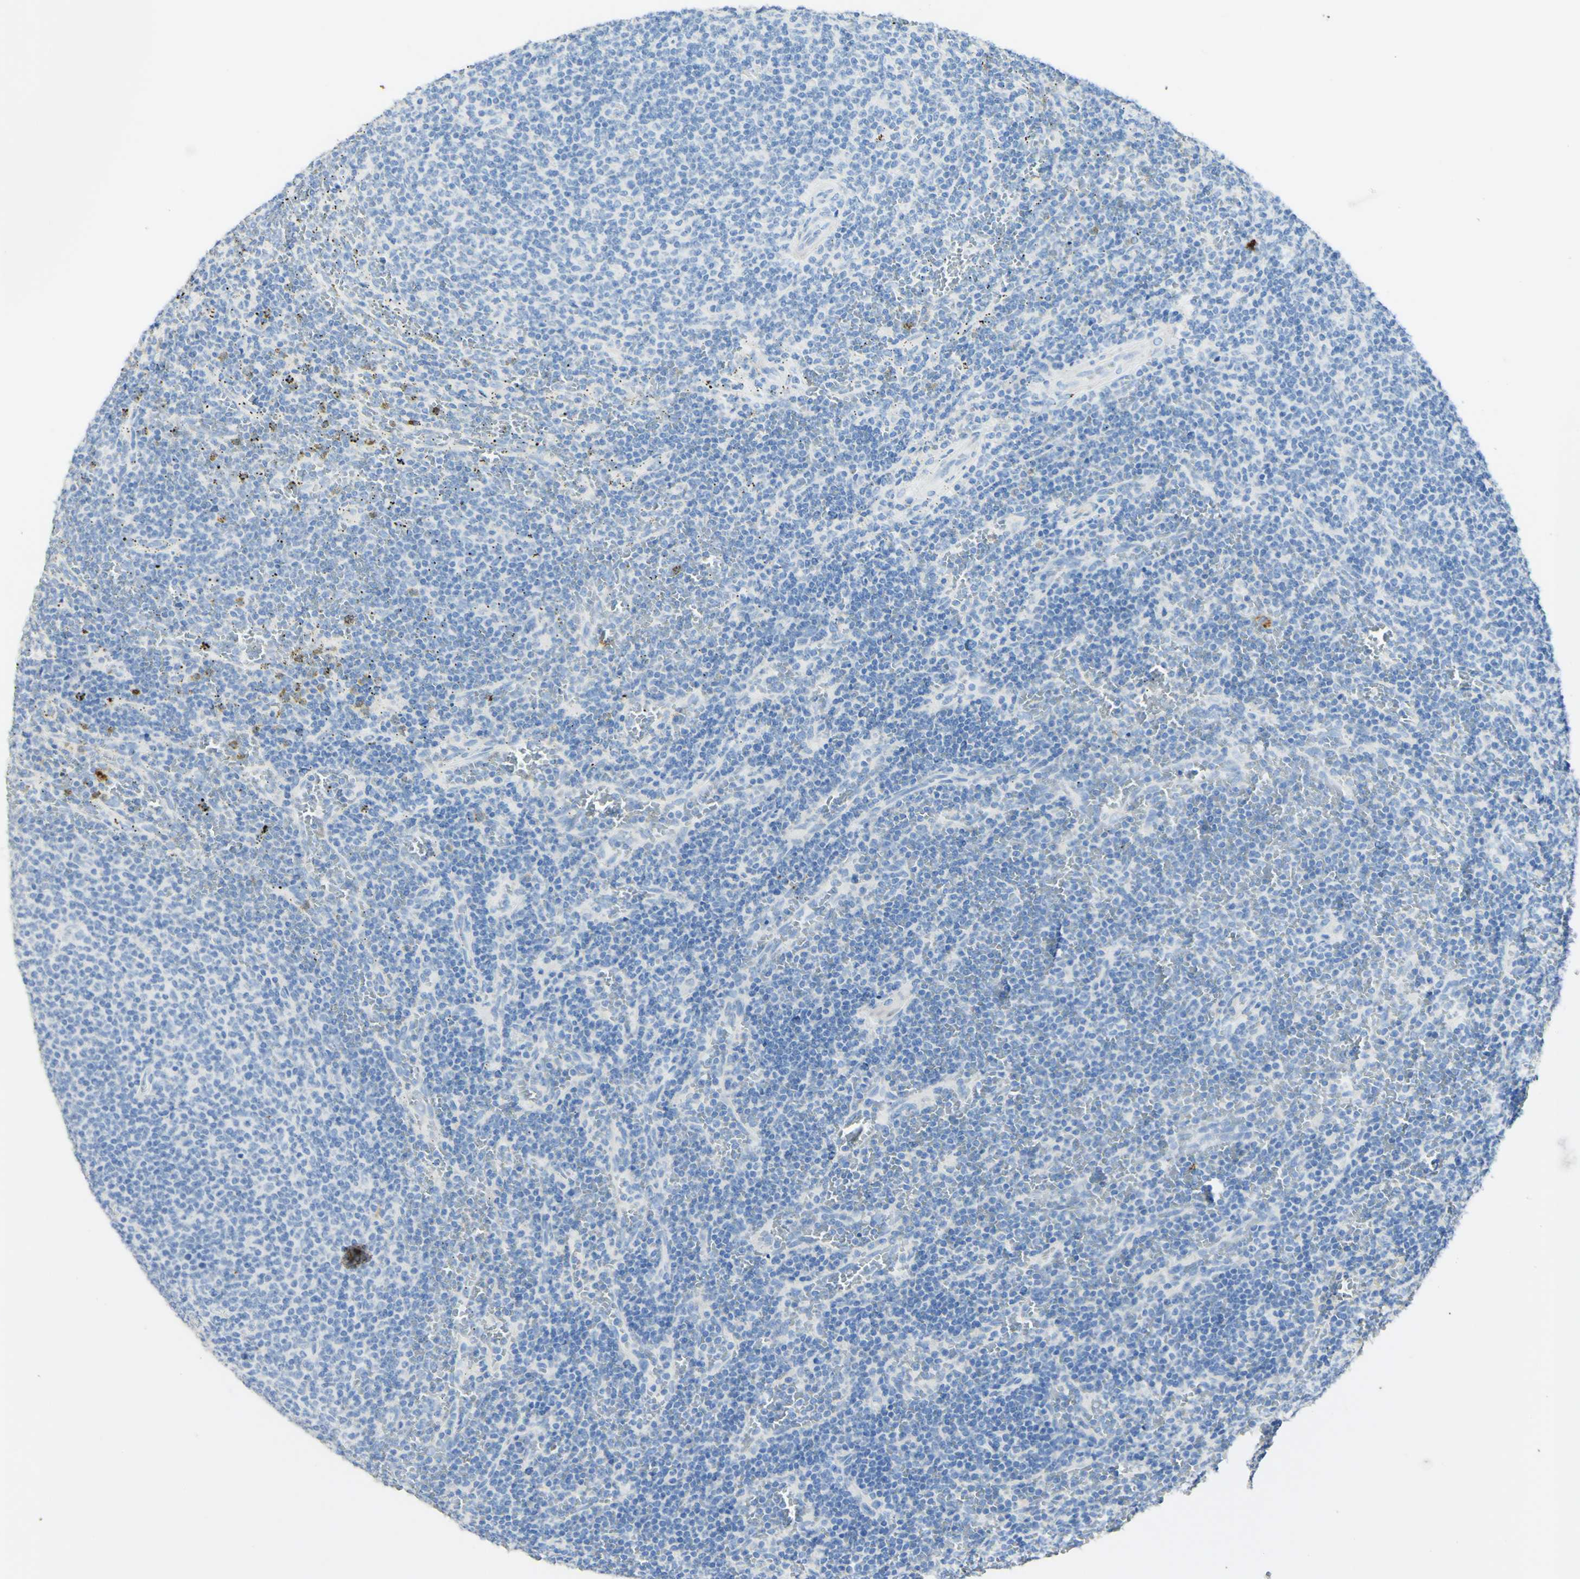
{"staining": {"intensity": "negative", "quantity": "none", "location": "none"}, "tissue": "lymphoma", "cell_type": "Tumor cells", "image_type": "cancer", "snomed": [{"axis": "morphology", "description": "Malignant lymphoma, non-Hodgkin's type, Low grade"}, {"axis": "topography", "description": "Spleen"}], "caption": "The image displays no significant expression in tumor cells of lymphoma.", "gene": "PIGR", "patient": {"sex": "female", "age": 50}}